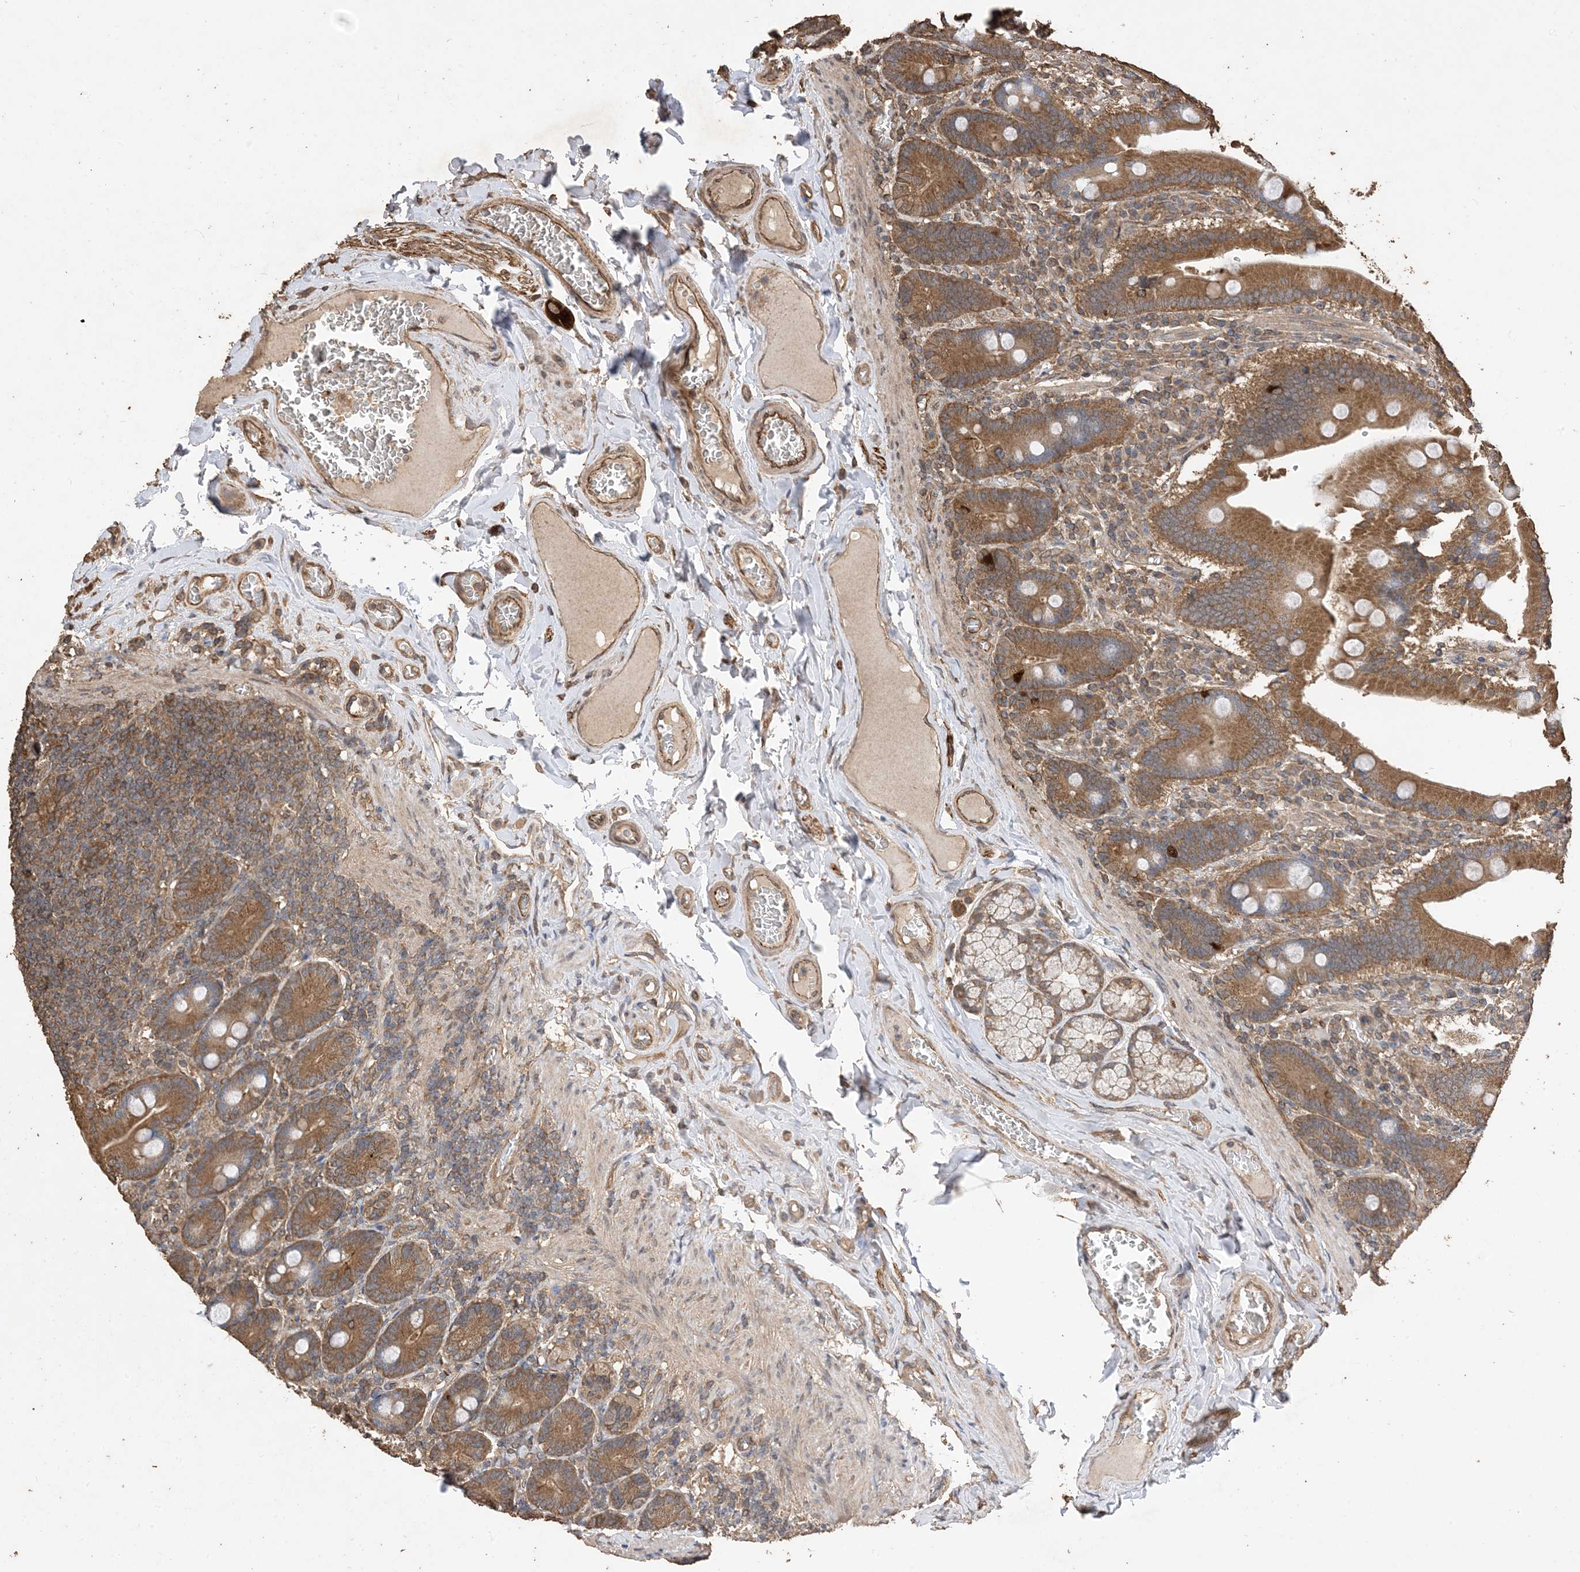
{"staining": {"intensity": "strong", "quantity": ">75%", "location": "cytoplasmic/membranous"}, "tissue": "duodenum", "cell_type": "Glandular cells", "image_type": "normal", "snomed": [{"axis": "morphology", "description": "Normal tissue, NOS"}, {"axis": "topography", "description": "Duodenum"}], "caption": "Benign duodenum shows strong cytoplasmic/membranous positivity in approximately >75% of glandular cells, visualized by immunohistochemistry.", "gene": "ZKSCAN5", "patient": {"sex": "female", "age": 62}}